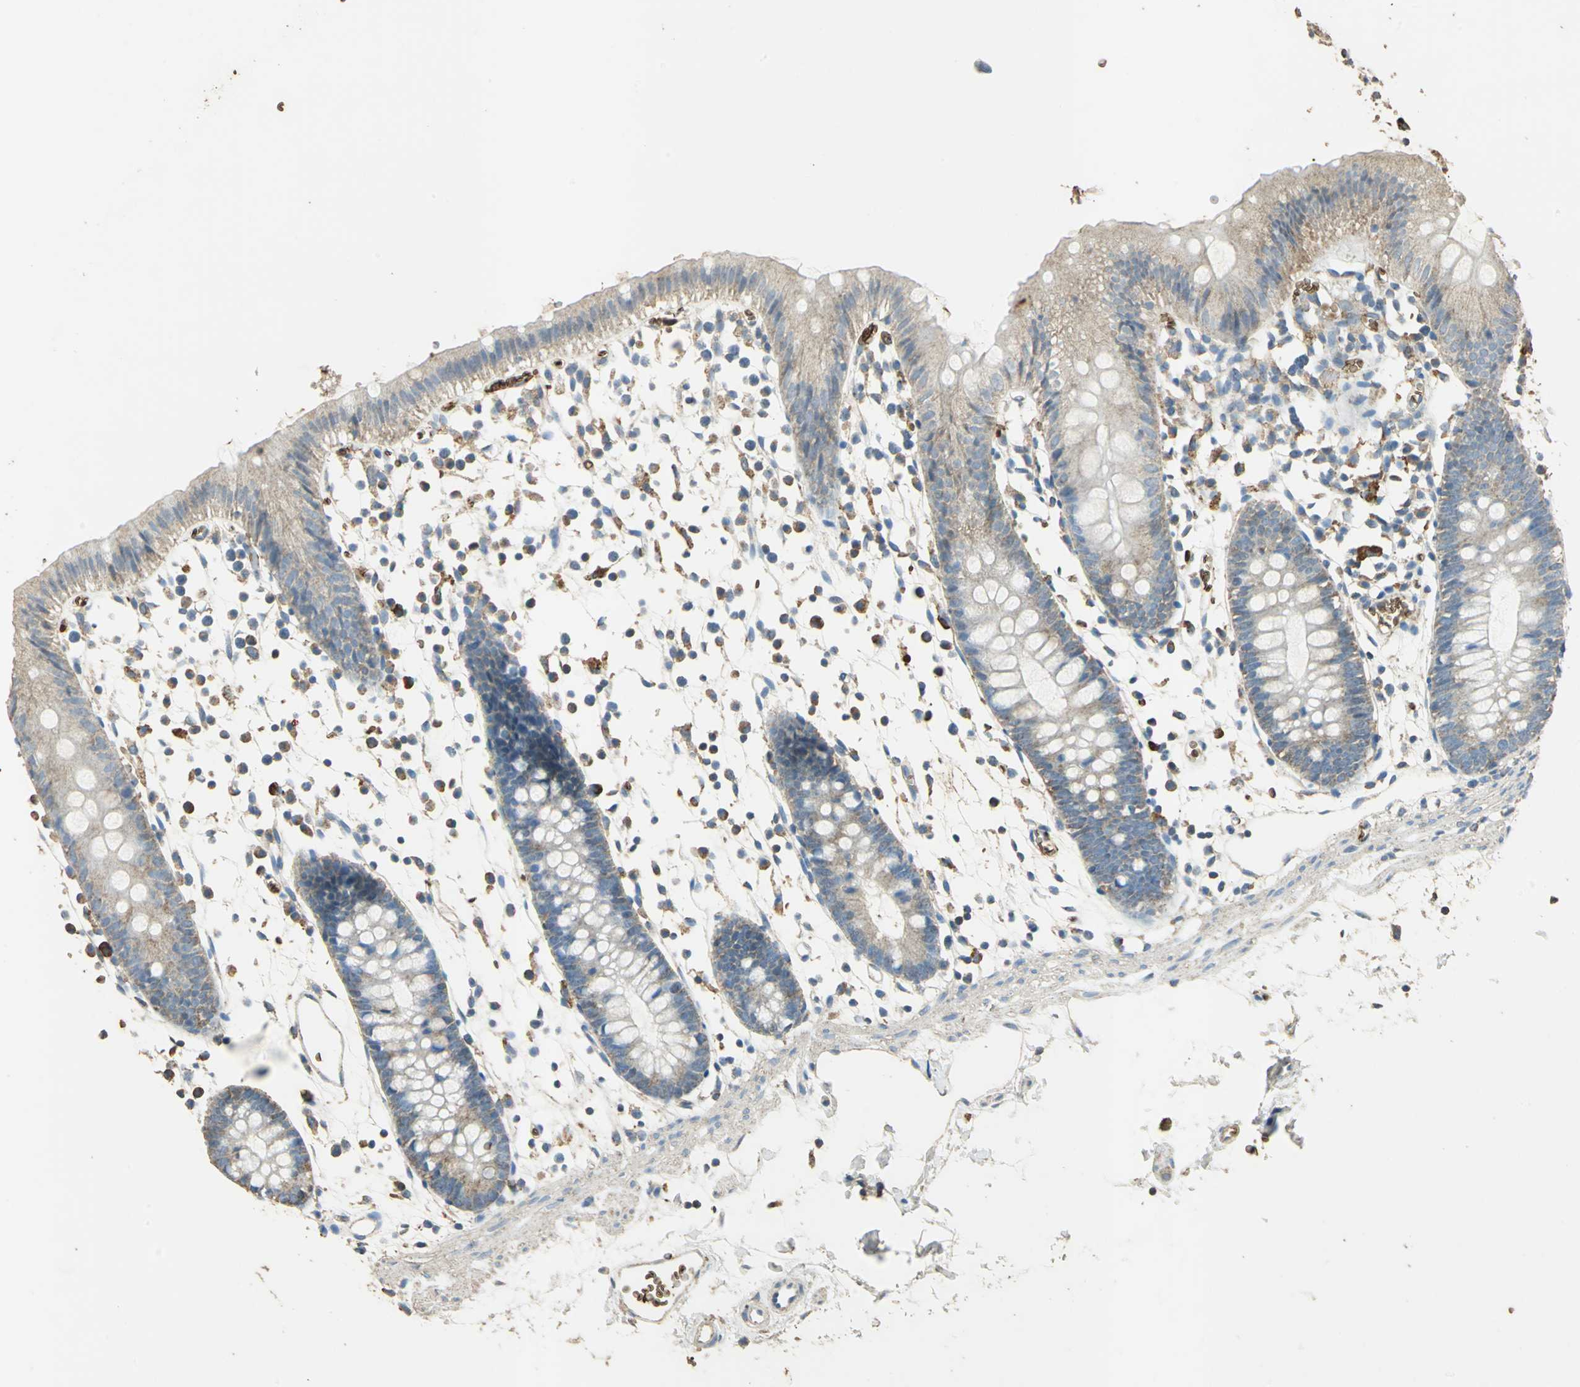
{"staining": {"intensity": "weak", "quantity": ">75%", "location": "cytoplasmic/membranous"}, "tissue": "colon", "cell_type": "Endothelial cells", "image_type": "normal", "snomed": [{"axis": "morphology", "description": "Normal tissue, NOS"}, {"axis": "topography", "description": "Colon"}], "caption": "Immunohistochemical staining of unremarkable colon demonstrates >75% levels of weak cytoplasmic/membranous protein staining in about >75% of endothelial cells. Using DAB (3,3'-diaminobenzidine) (brown) and hematoxylin (blue) stains, captured at high magnification using brightfield microscopy.", "gene": "TRAPPC2", "patient": {"sex": "male", "age": 14}}